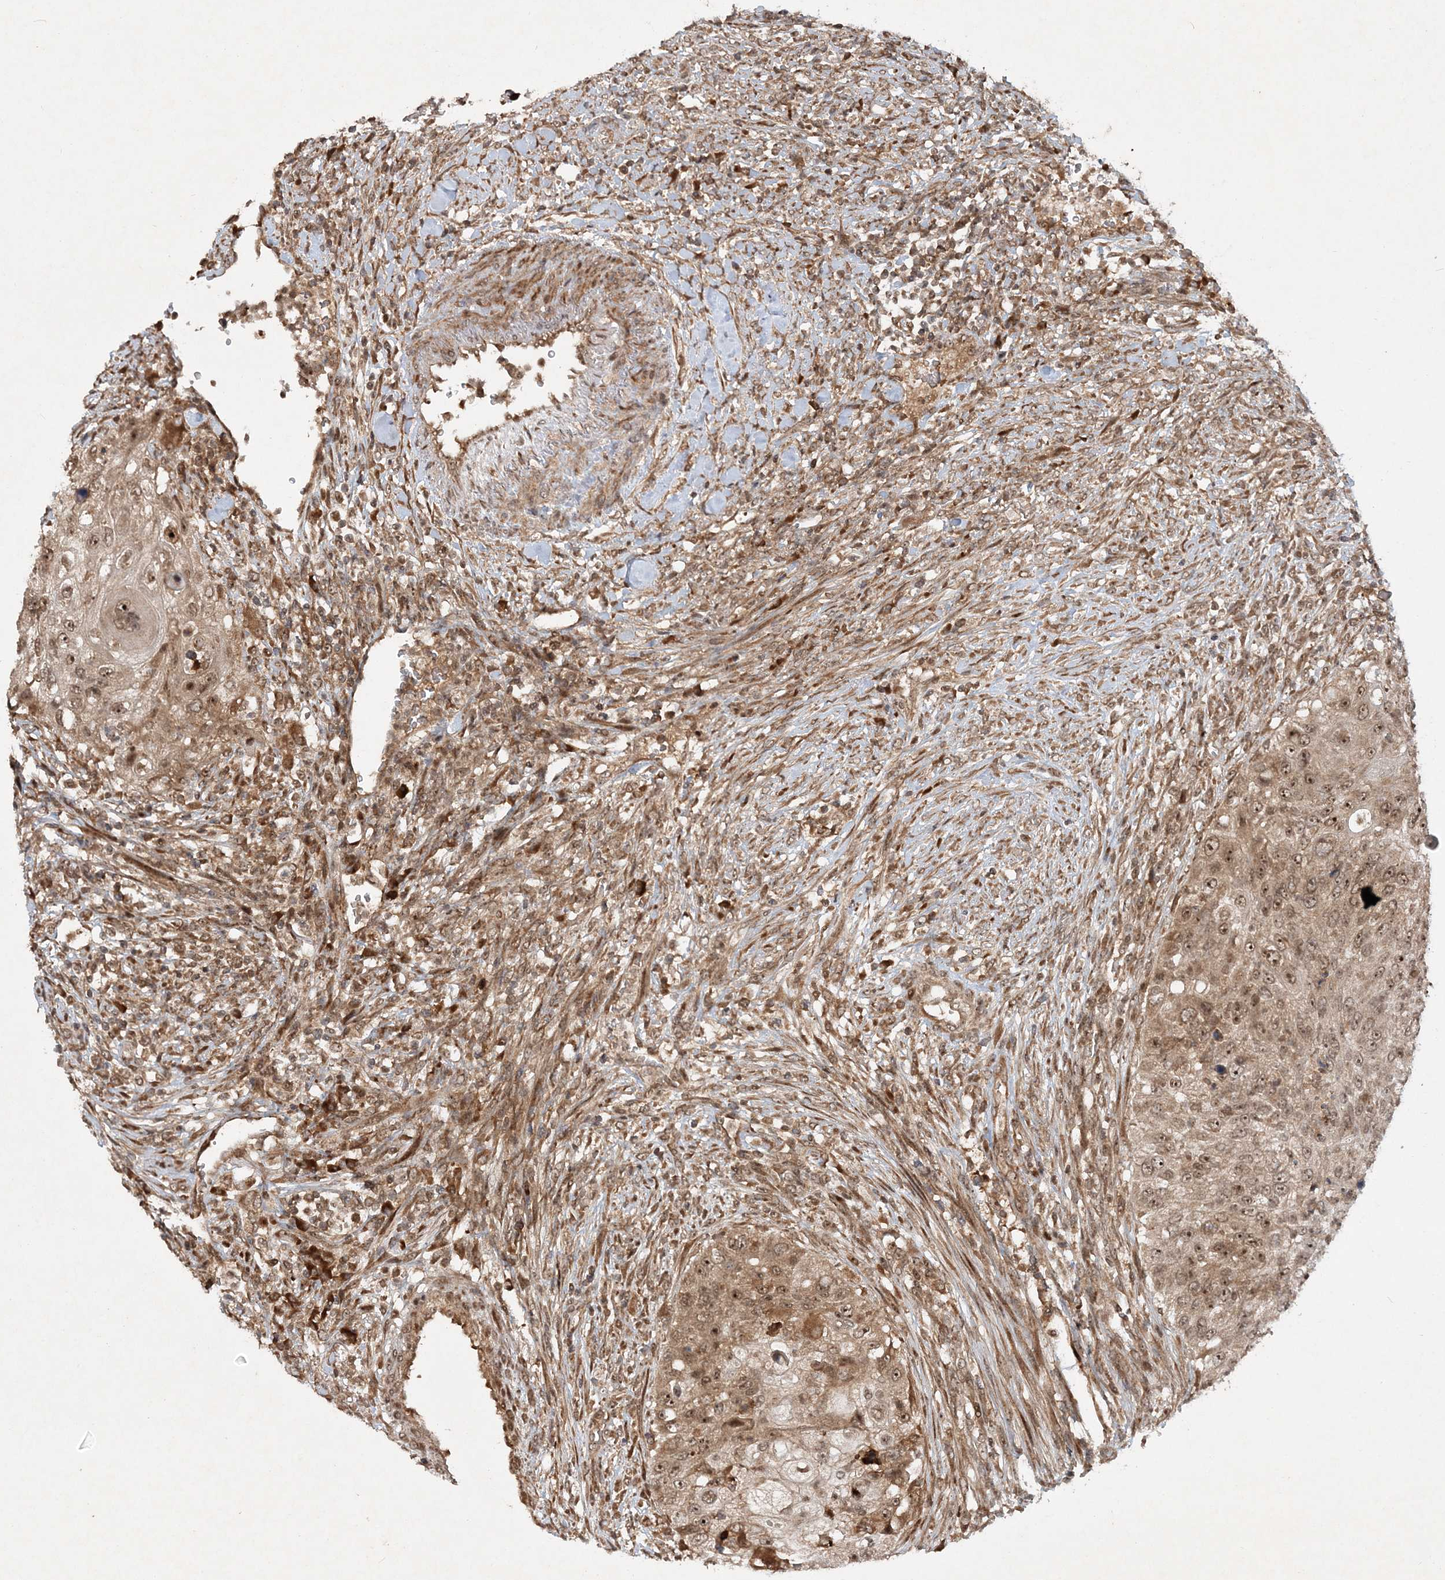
{"staining": {"intensity": "moderate", "quantity": ">75%", "location": "cytoplasmic/membranous,nuclear"}, "tissue": "urothelial cancer", "cell_type": "Tumor cells", "image_type": "cancer", "snomed": [{"axis": "morphology", "description": "Urothelial carcinoma, High grade"}, {"axis": "topography", "description": "Urinary bladder"}], "caption": "Urothelial cancer stained with a brown dye displays moderate cytoplasmic/membranous and nuclear positive expression in about >75% of tumor cells.", "gene": "UBR3", "patient": {"sex": "female", "age": 60}}